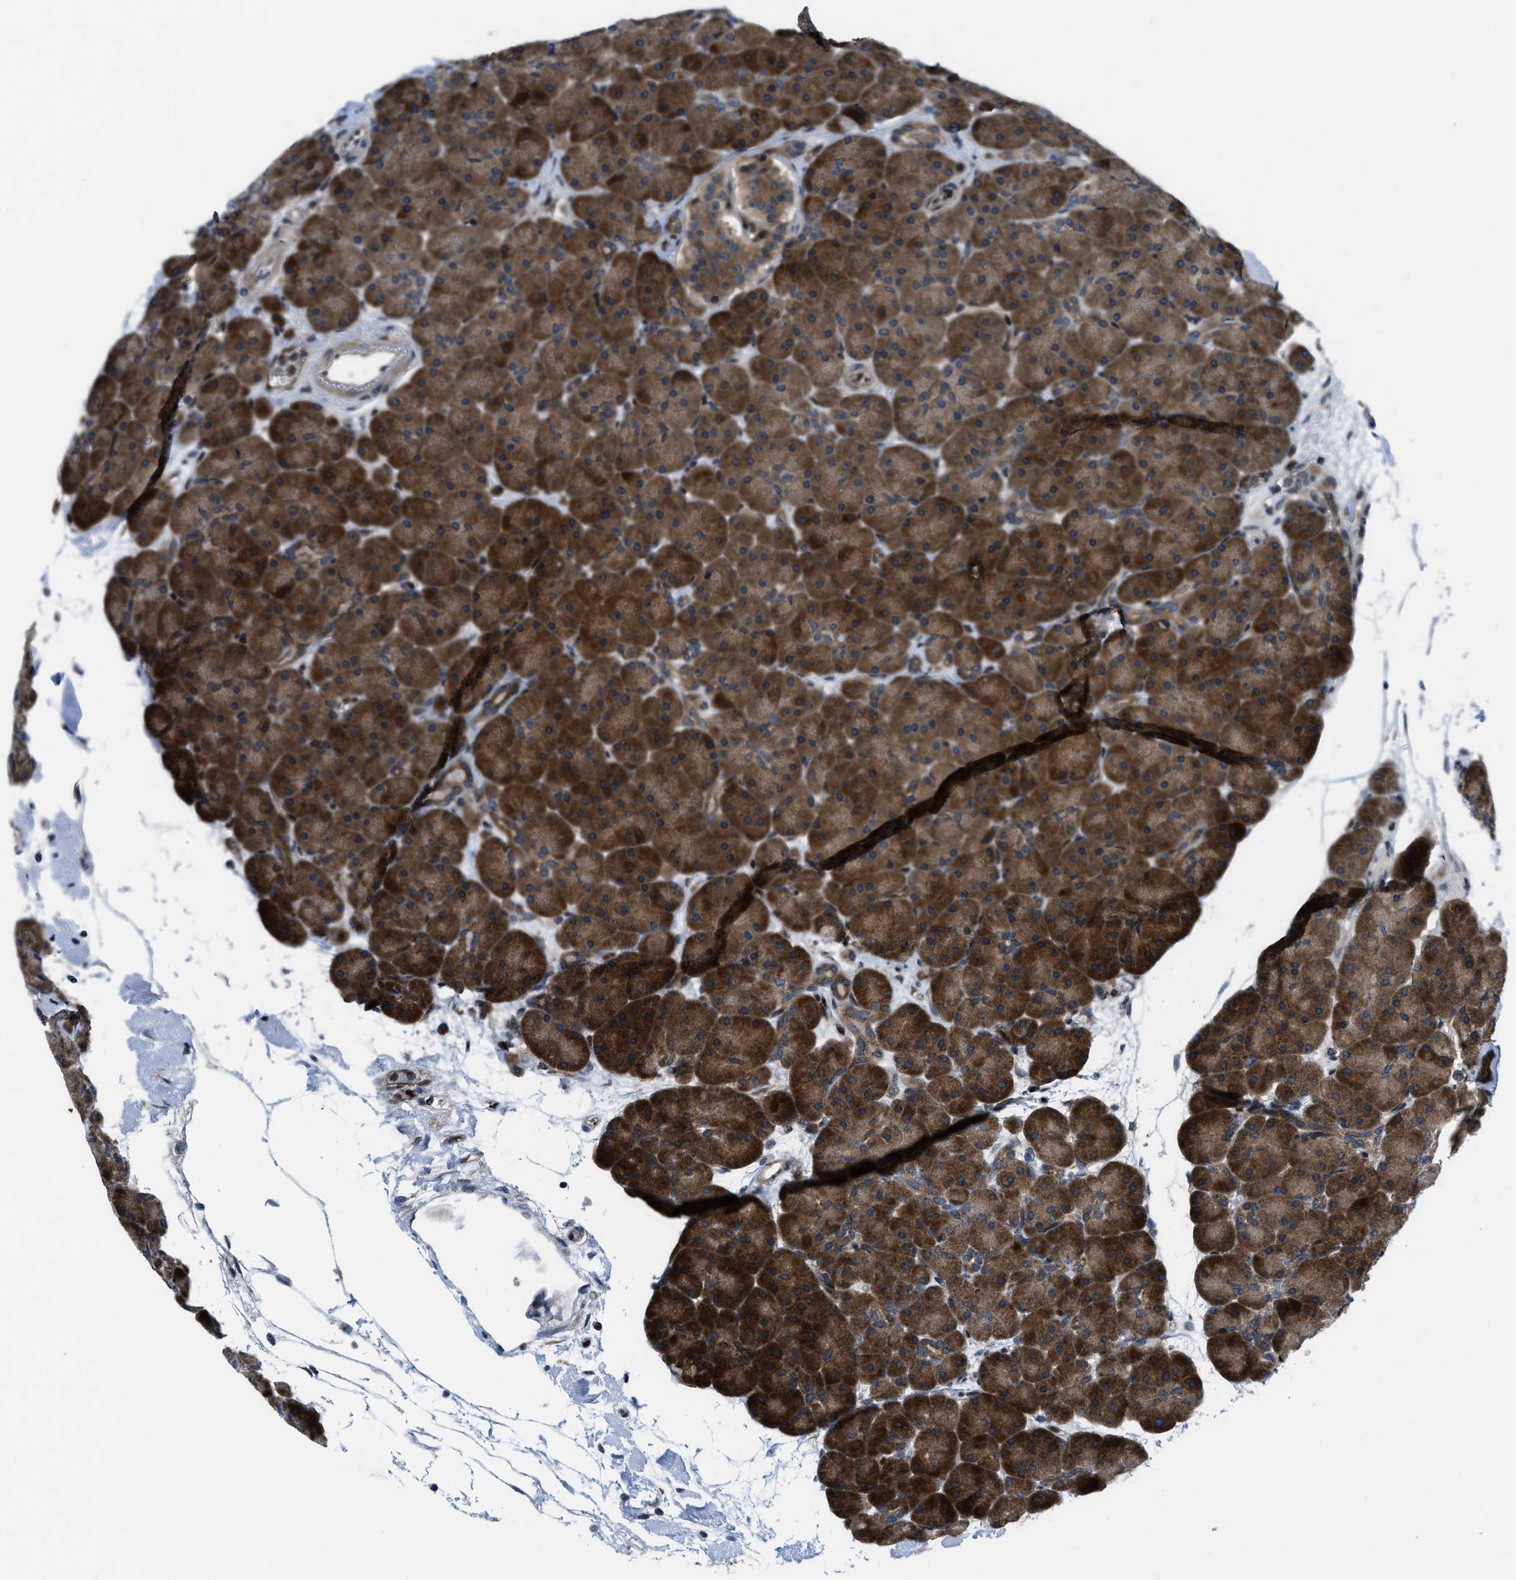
{"staining": {"intensity": "strong", "quantity": ">75%", "location": "cytoplasmic/membranous"}, "tissue": "pancreas", "cell_type": "Exocrine glandular cells", "image_type": "normal", "snomed": [{"axis": "morphology", "description": "Normal tissue, NOS"}, {"axis": "topography", "description": "Pancreas"}], "caption": "A brown stain highlights strong cytoplasmic/membranous staining of a protein in exocrine glandular cells of normal pancreas. (DAB IHC with brightfield microscopy, high magnification).", "gene": "PPP2CB", "patient": {"sex": "male", "age": 66}}